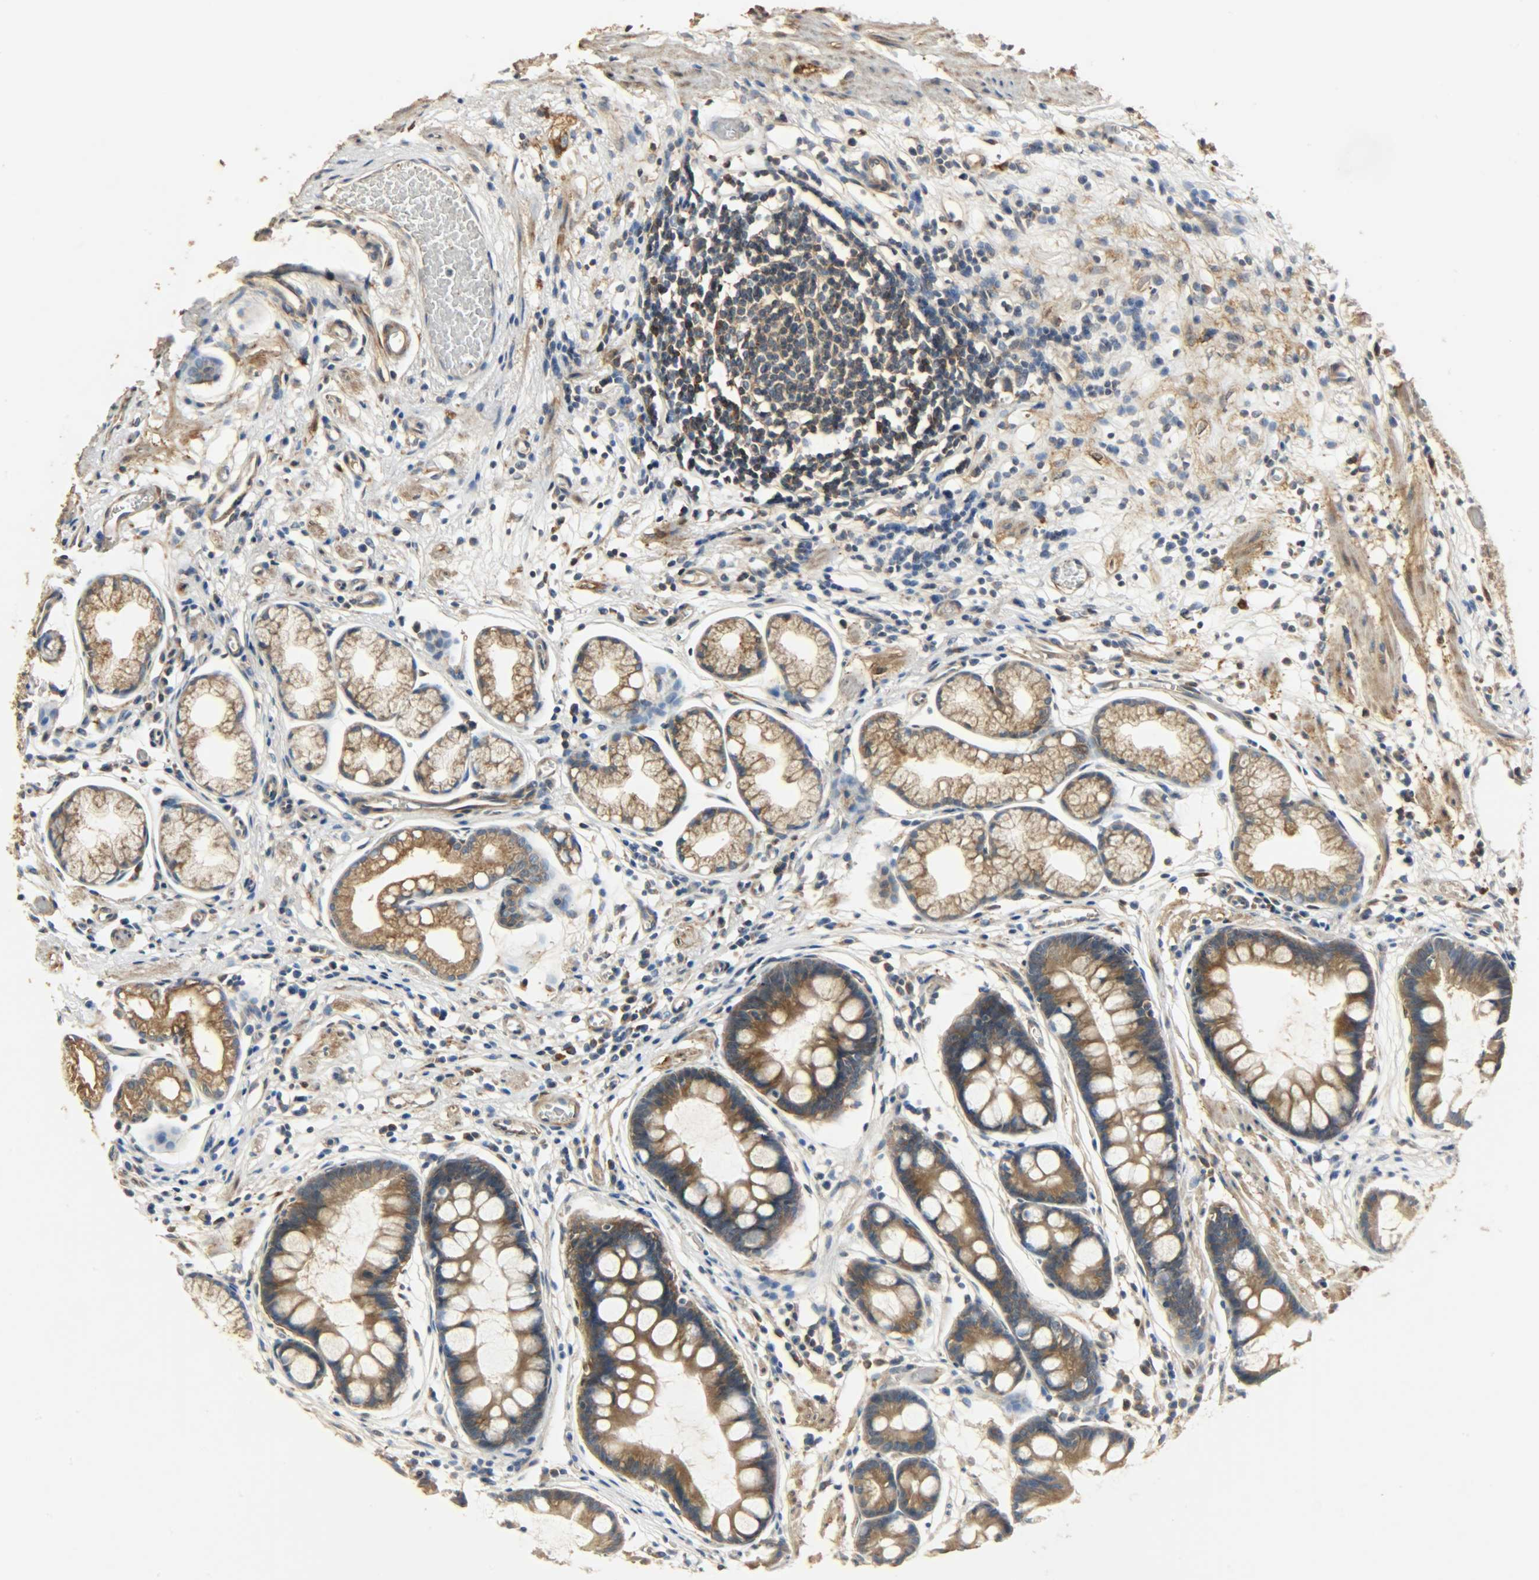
{"staining": {"intensity": "strong", "quantity": ">75%", "location": "cytoplasmic/membranous"}, "tissue": "stomach", "cell_type": "Glandular cells", "image_type": "normal", "snomed": [{"axis": "morphology", "description": "Normal tissue, NOS"}, {"axis": "morphology", "description": "Inflammation, NOS"}, {"axis": "topography", "description": "Stomach, lower"}], "caption": "Glandular cells display strong cytoplasmic/membranous expression in approximately >75% of cells in normal stomach.", "gene": "C1orf198", "patient": {"sex": "male", "age": 59}}